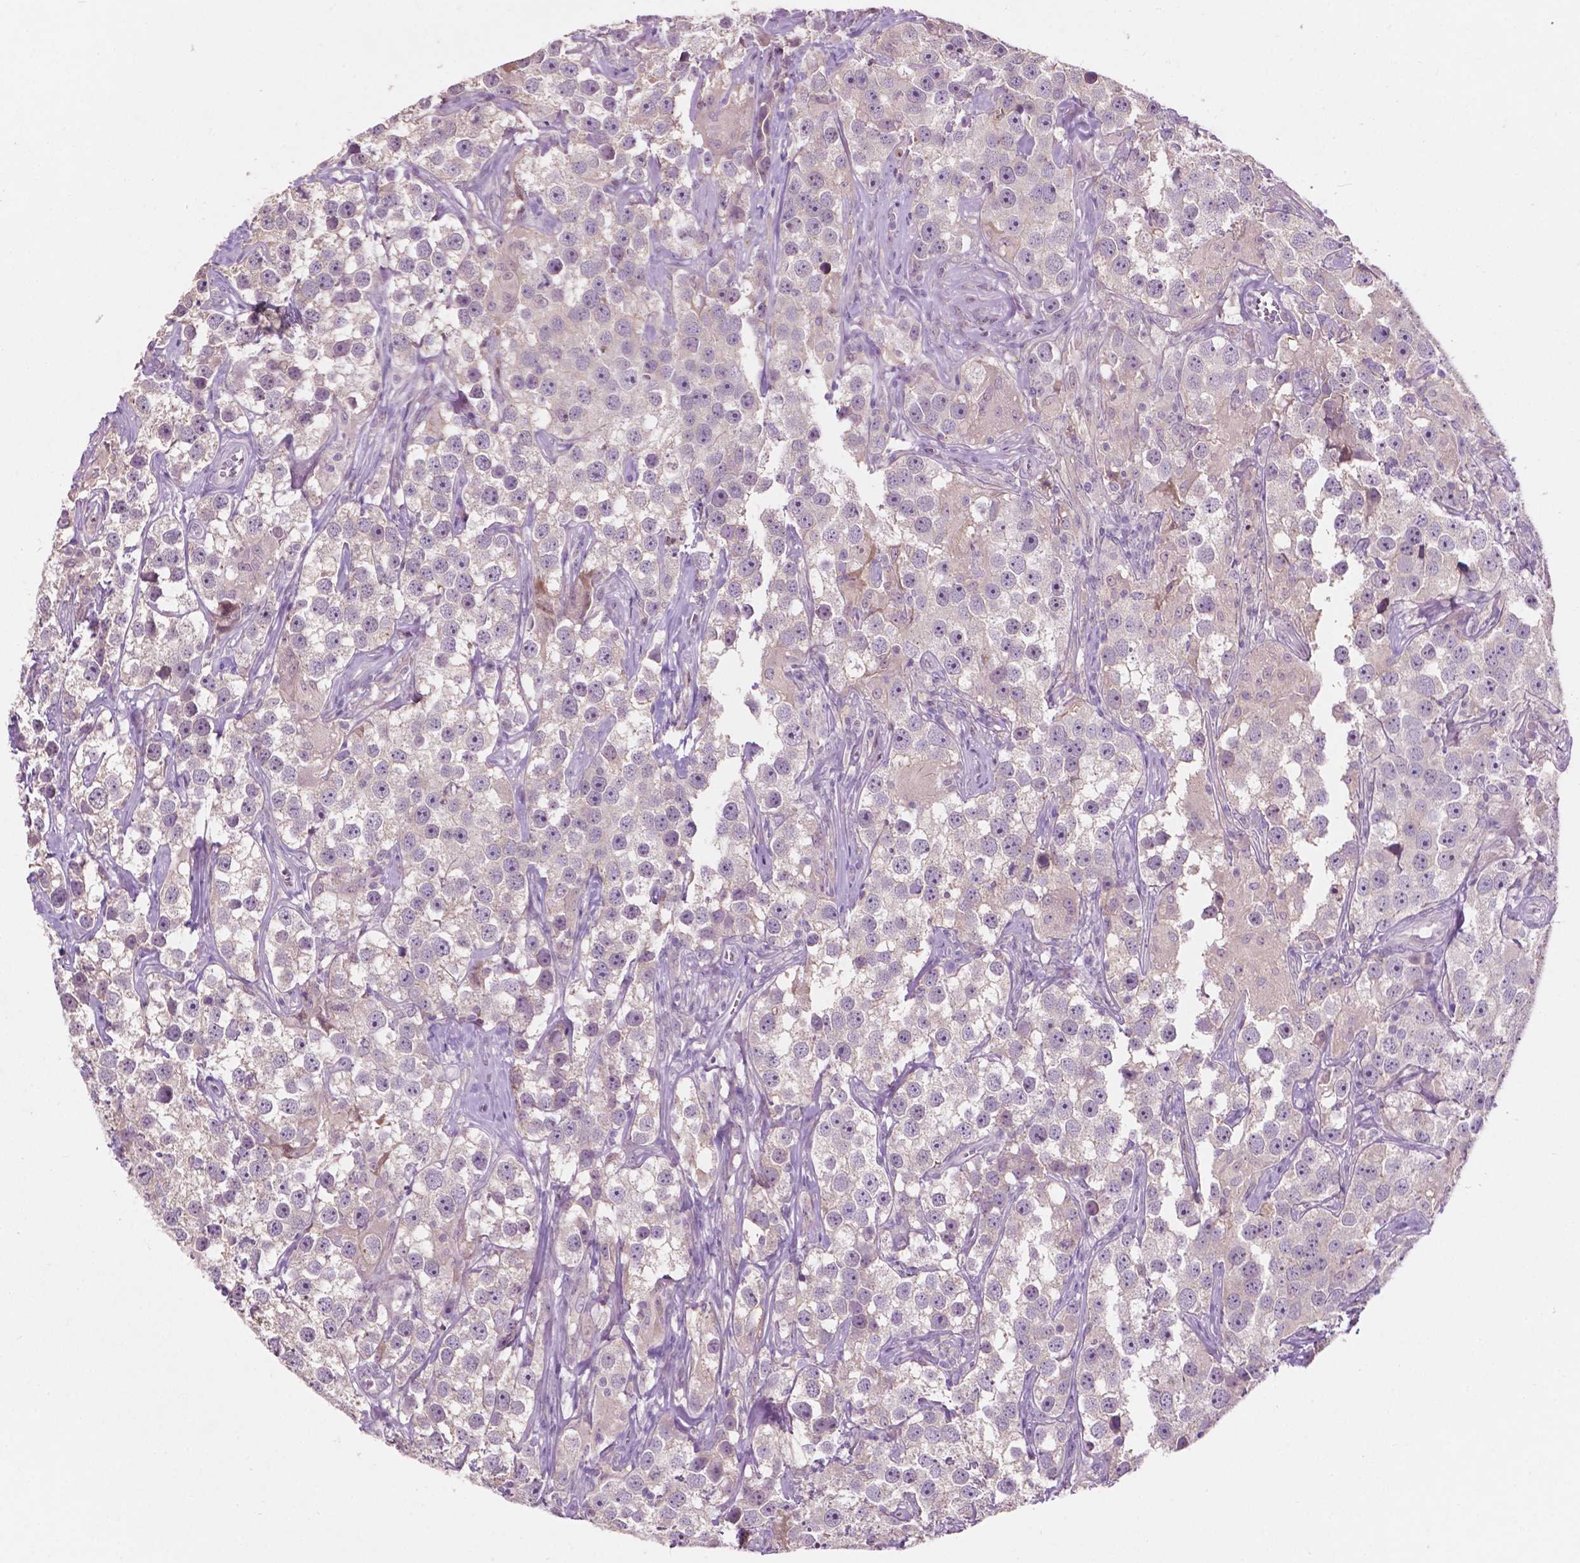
{"staining": {"intensity": "negative", "quantity": "none", "location": "none"}, "tissue": "testis cancer", "cell_type": "Tumor cells", "image_type": "cancer", "snomed": [{"axis": "morphology", "description": "Seminoma, NOS"}, {"axis": "topography", "description": "Testis"}], "caption": "A histopathology image of human testis seminoma is negative for staining in tumor cells.", "gene": "TM6SF2", "patient": {"sex": "male", "age": 49}}